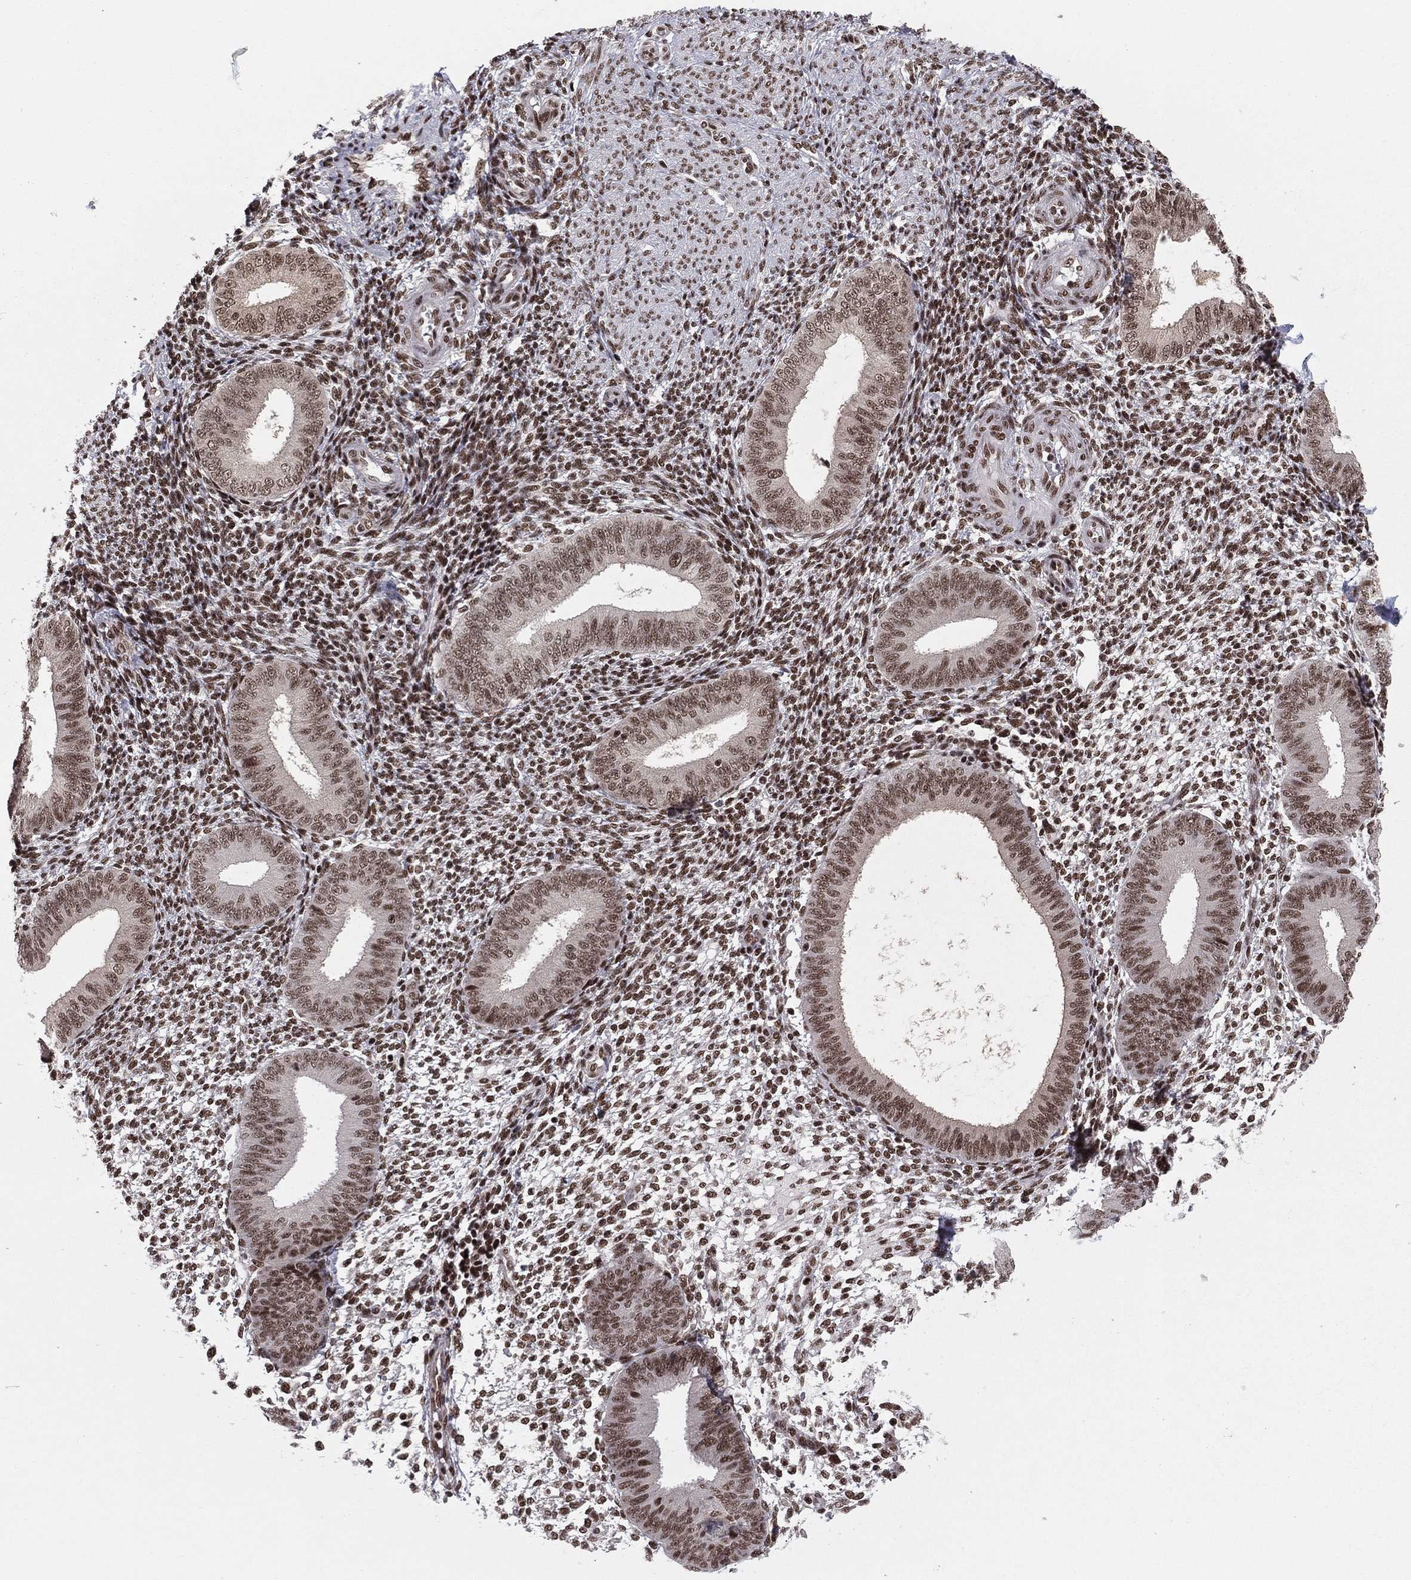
{"staining": {"intensity": "strong", "quantity": ">75%", "location": "nuclear"}, "tissue": "endometrium", "cell_type": "Cells in endometrial stroma", "image_type": "normal", "snomed": [{"axis": "morphology", "description": "Normal tissue, NOS"}, {"axis": "topography", "description": "Endometrium"}], "caption": "Benign endometrium was stained to show a protein in brown. There is high levels of strong nuclear staining in about >75% of cells in endometrial stroma.", "gene": "NFYB", "patient": {"sex": "female", "age": 39}}